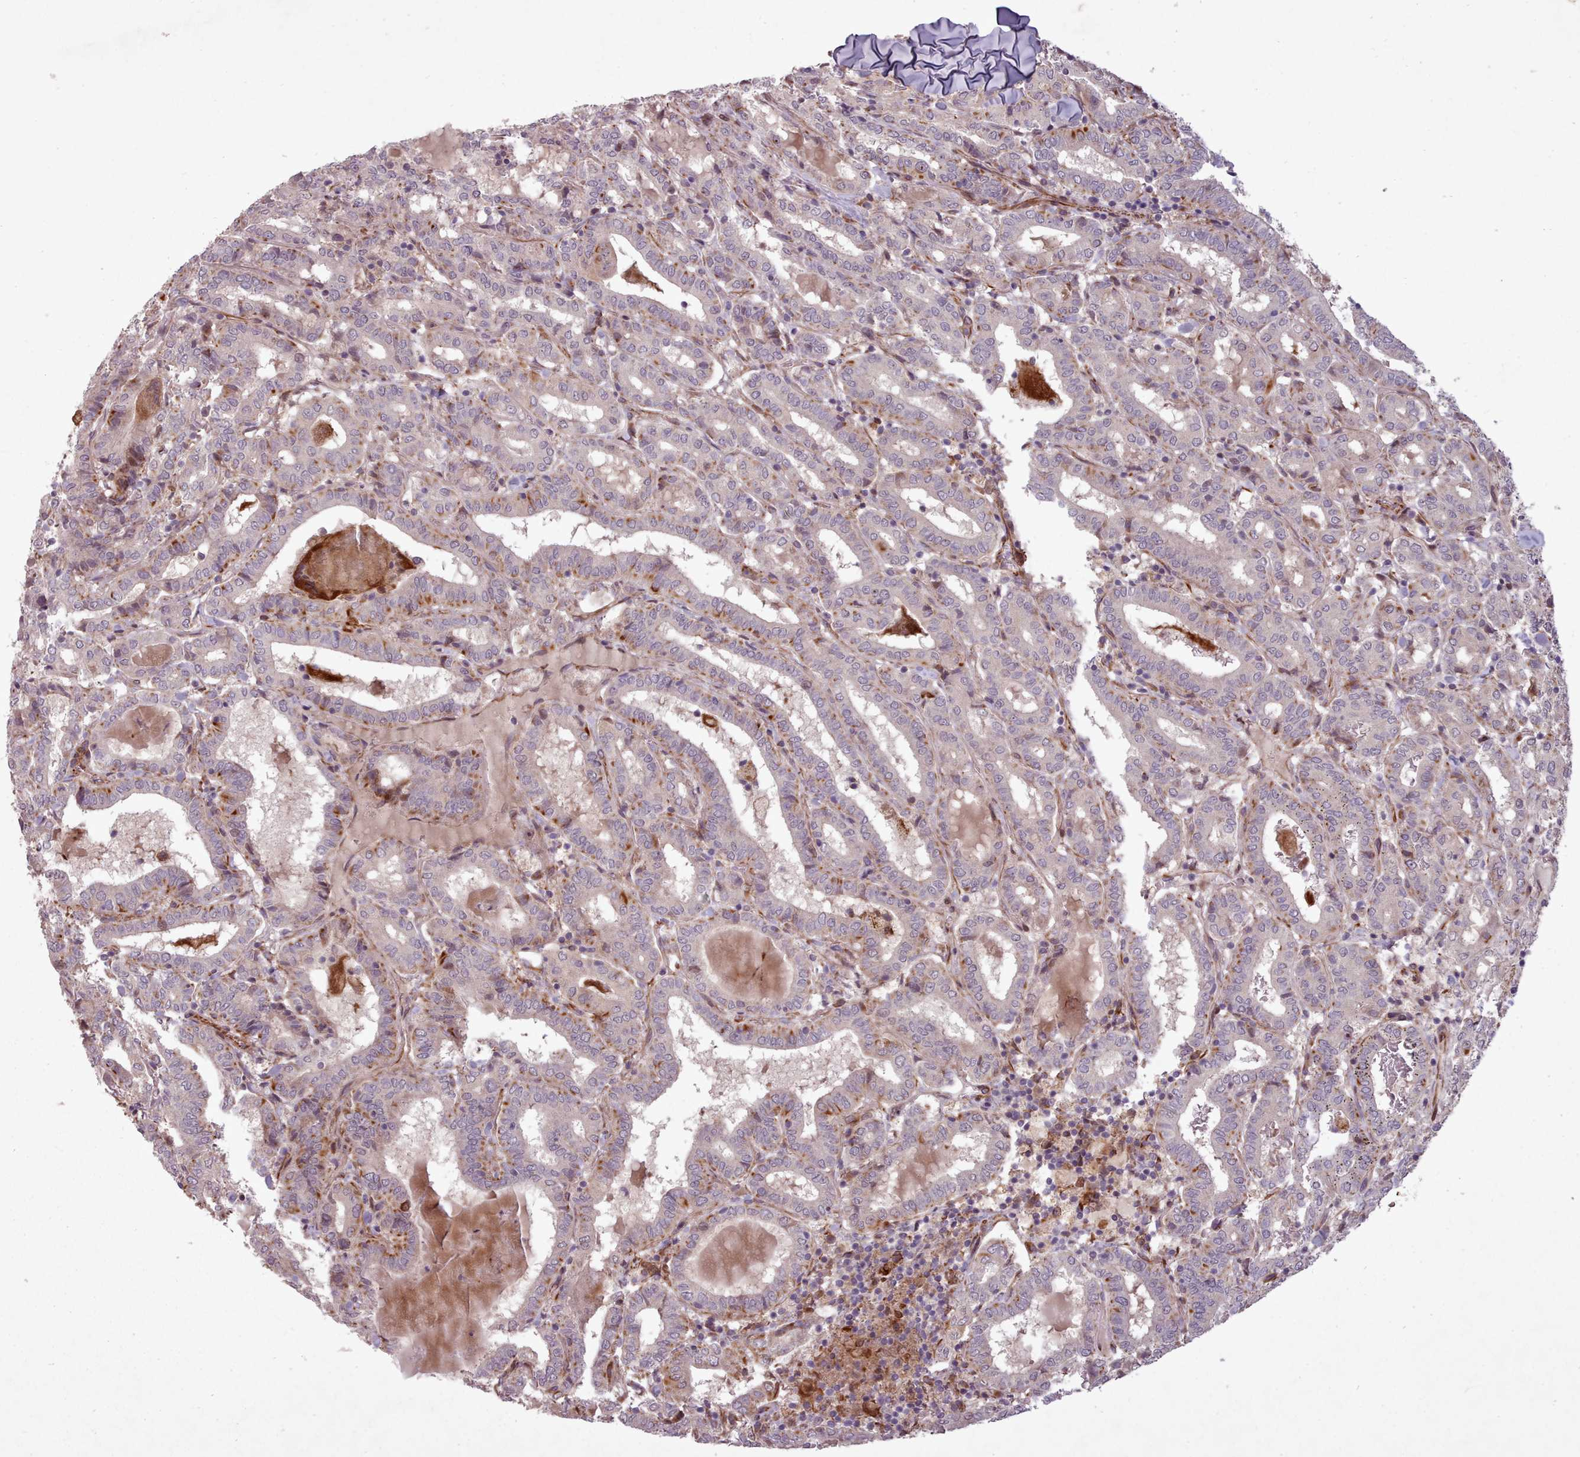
{"staining": {"intensity": "moderate", "quantity": ">75%", "location": "cytoplasmic/membranous"}, "tissue": "thyroid cancer", "cell_type": "Tumor cells", "image_type": "cancer", "snomed": [{"axis": "morphology", "description": "Papillary adenocarcinoma, NOS"}, {"axis": "topography", "description": "Thyroid gland"}], "caption": "Protein expression analysis of thyroid papillary adenocarcinoma reveals moderate cytoplasmic/membranous expression in about >75% of tumor cells.", "gene": "GBGT1", "patient": {"sex": "female", "age": 72}}